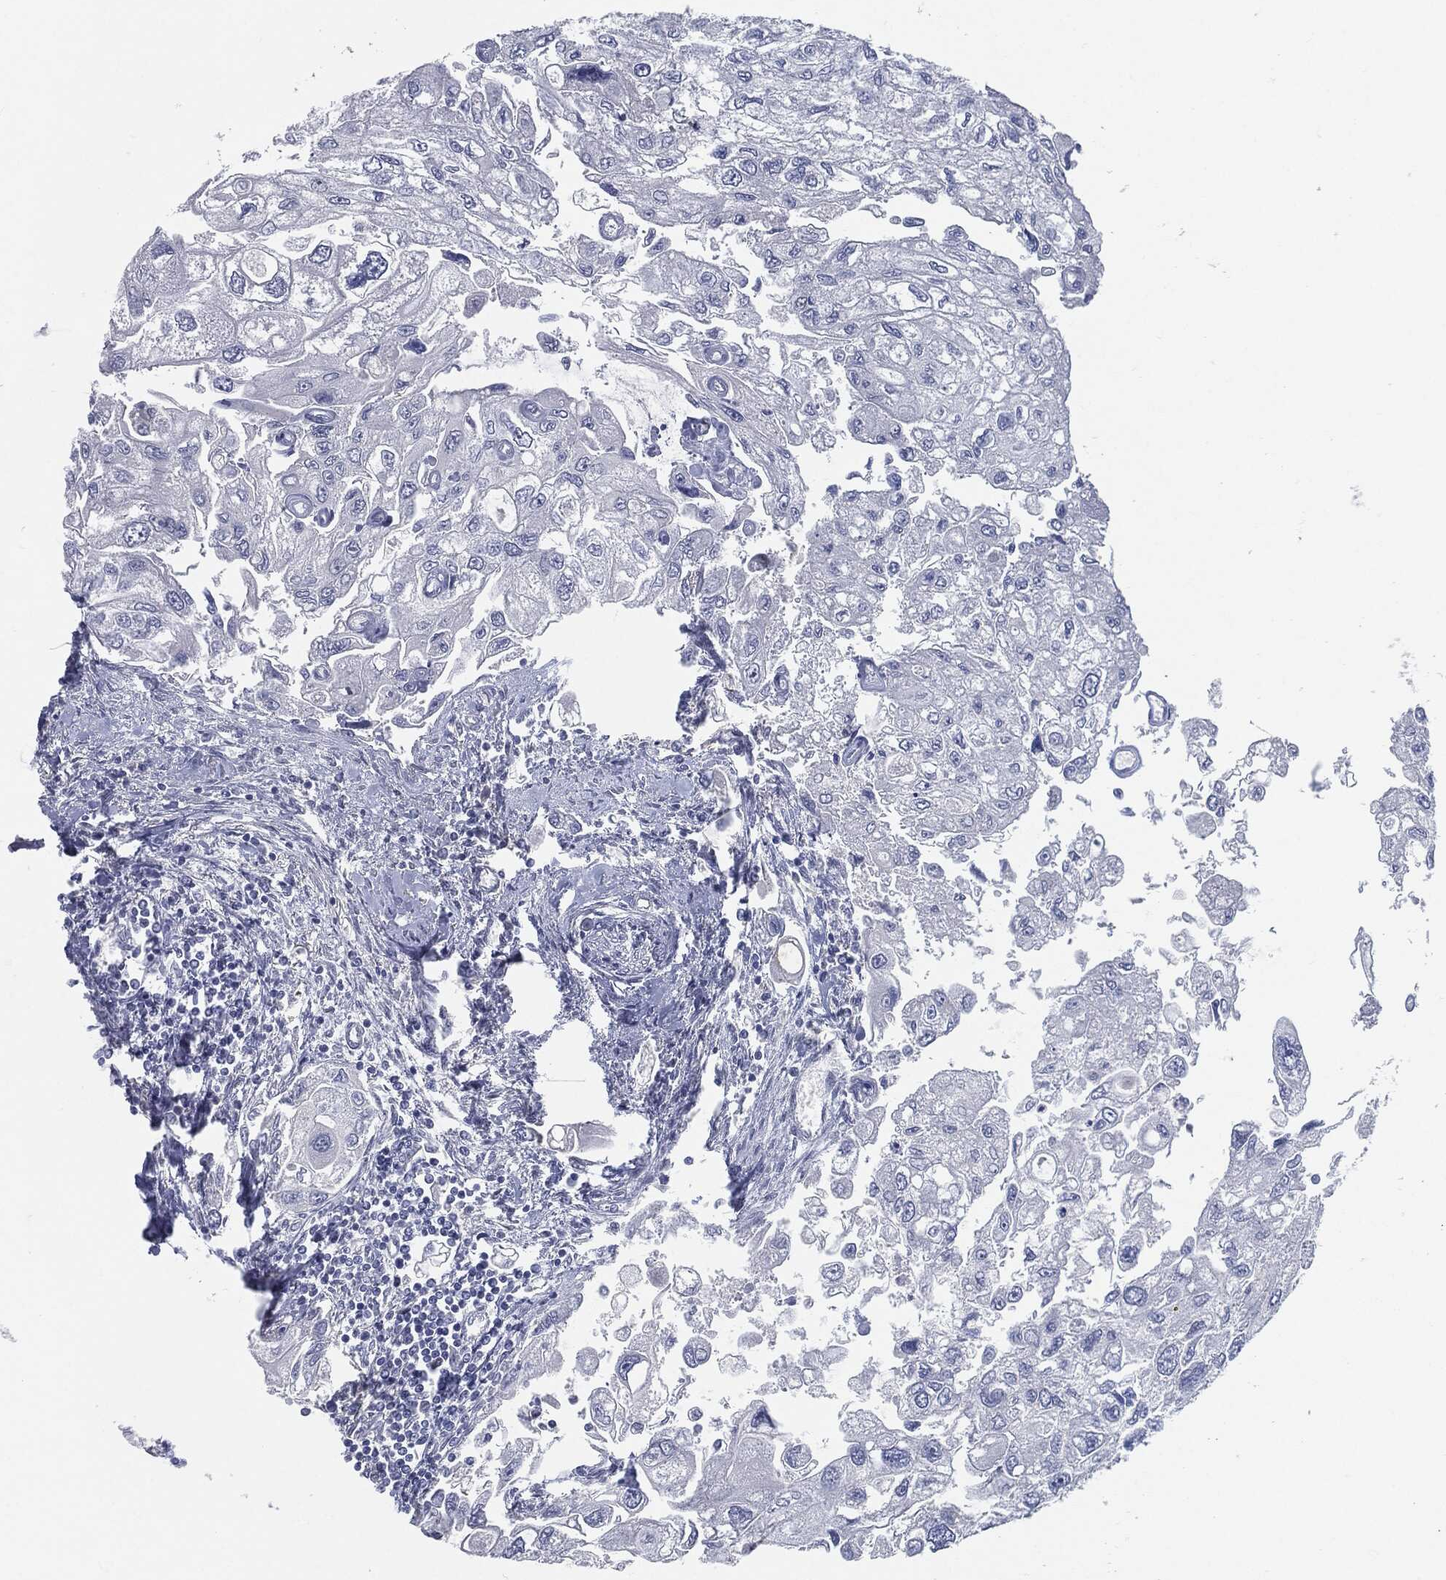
{"staining": {"intensity": "negative", "quantity": "none", "location": "none"}, "tissue": "urothelial cancer", "cell_type": "Tumor cells", "image_type": "cancer", "snomed": [{"axis": "morphology", "description": "Urothelial carcinoma, High grade"}, {"axis": "topography", "description": "Urinary bladder"}], "caption": "This is an immunohistochemistry (IHC) image of human urothelial carcinoma (high-grade). There is no staining in tumor cells.", "gene": "PROM1", "patient": {"sex": "male", "age": 59}}